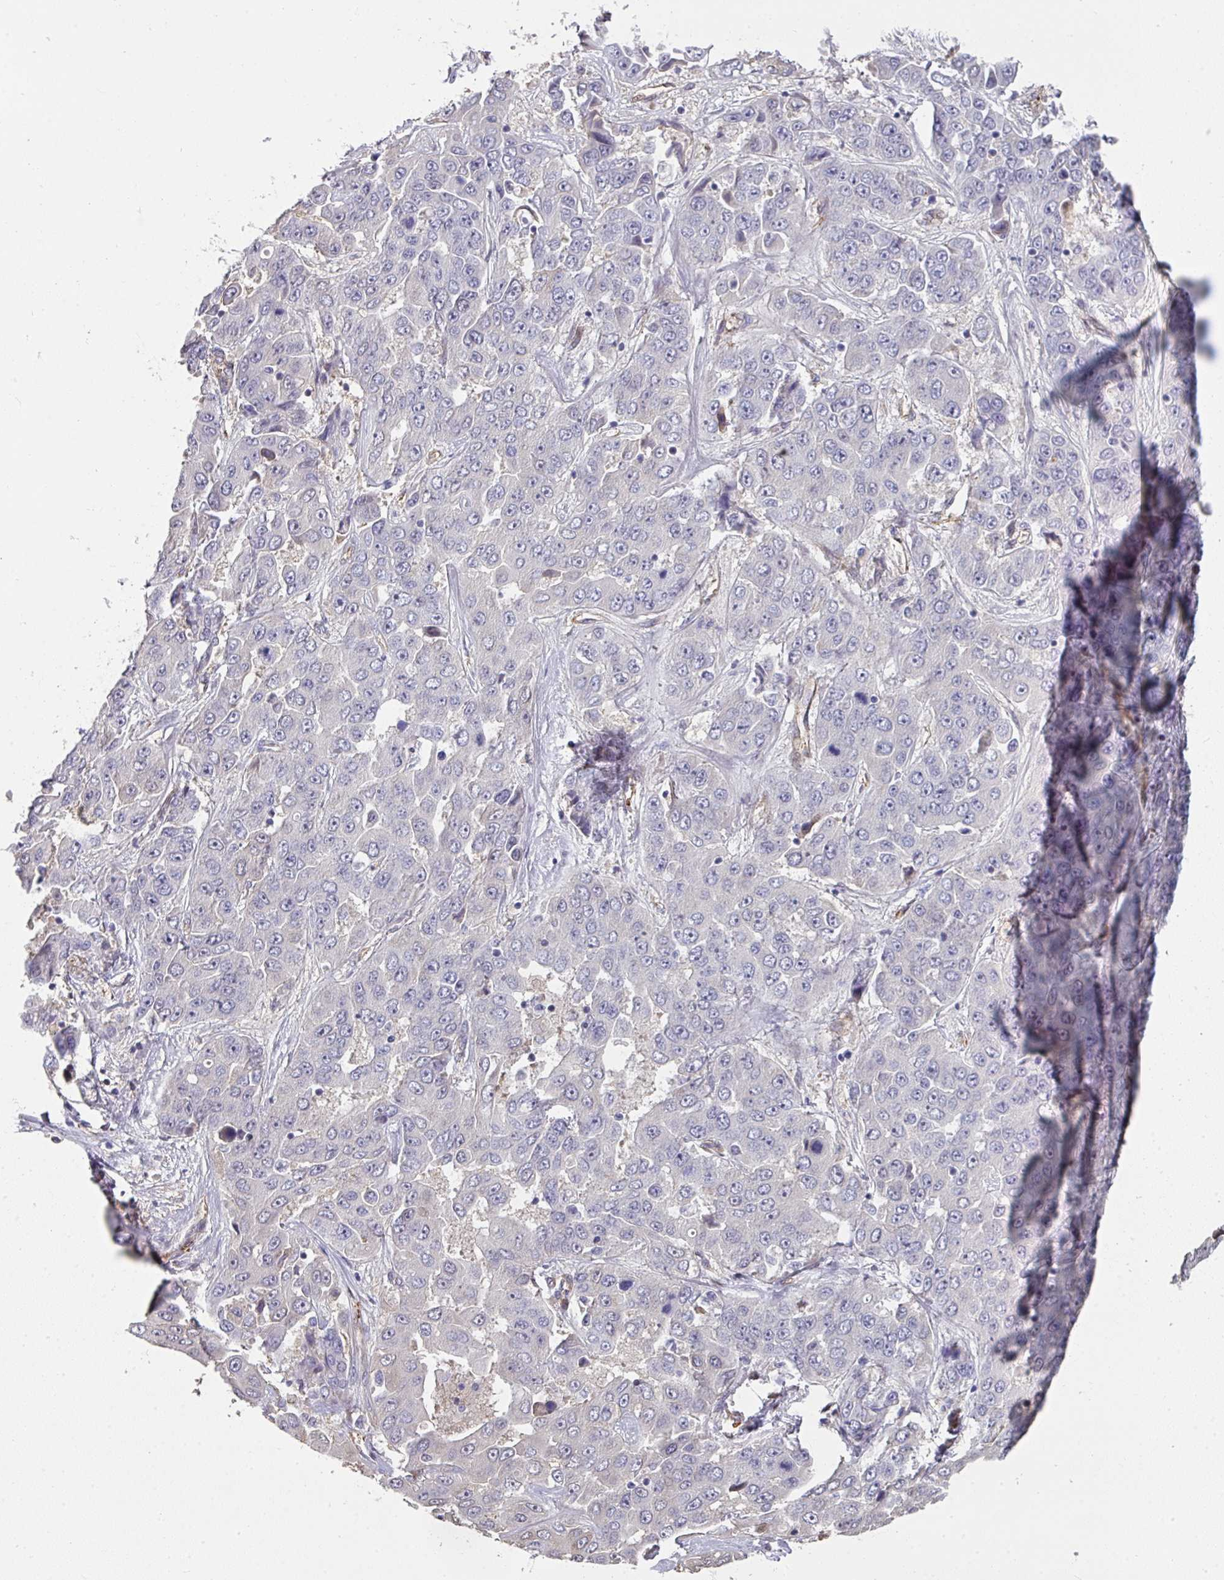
{"staining": {"intensity": "negative", "quantity": "none", "location": "none"}, "tissue": "liver cancer", "cell_type": "Tumor cells", "image_type": "cancer", "snomed": [{"axis": "morphology", "description": "Cholangiocarcinoma"}, {"axis": "topography", "description": "Liver"}], "caption": "An immunohistochemistry photomicrograph of cholangiocarcinoma (liver) is shown. There is no staining in tumor cells of cholangiocarcinoma (liver).", "gene": "BEND5", "patient": {"sex": "female", "age": 52}}